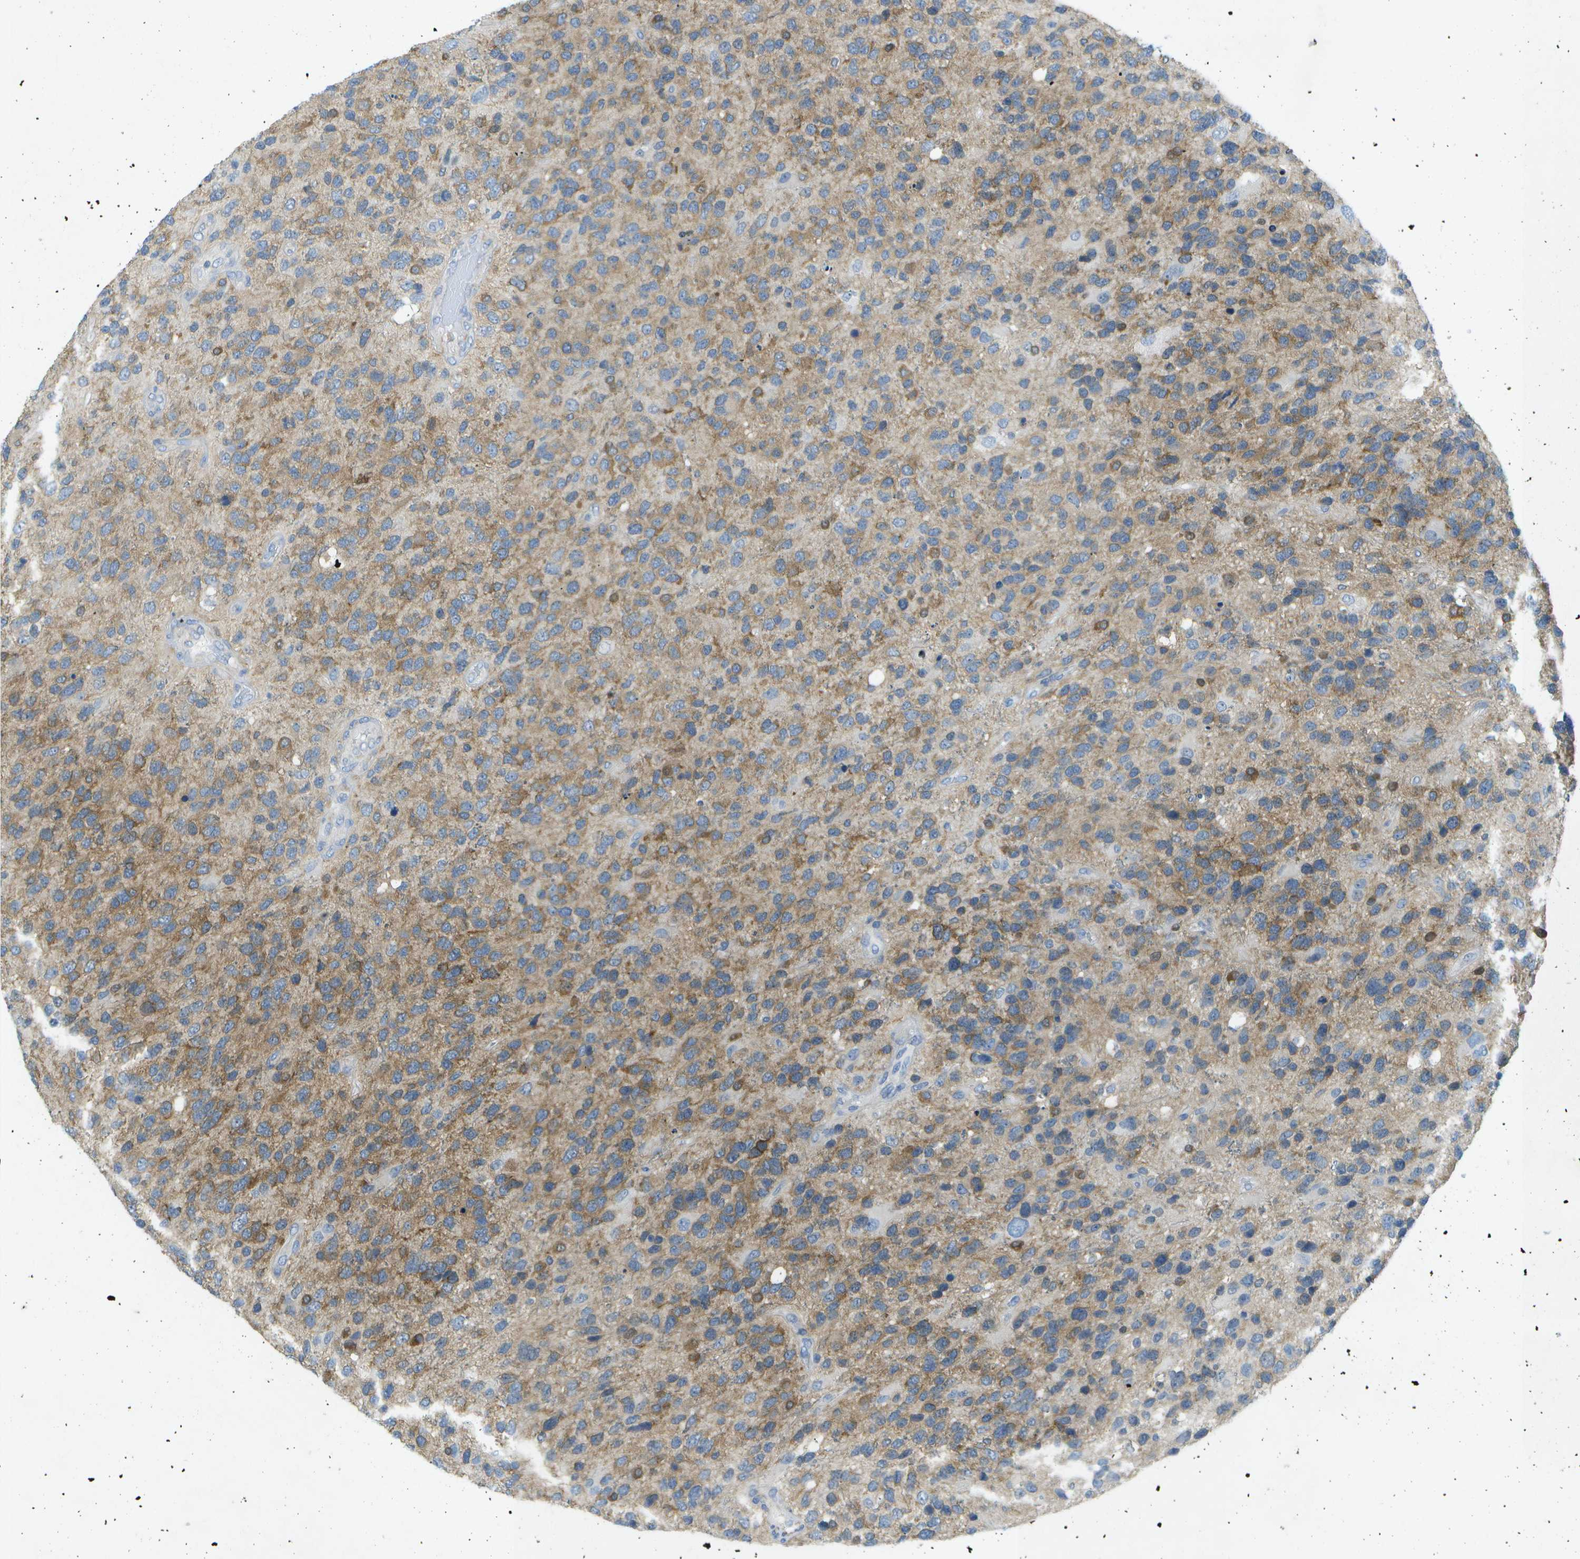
{"staining": {"intensity": "moderate", "quantity": ">75%", "location": "cytoplasmic/membranous"}, "tissue": "glioma", "cell_type": "Tumor cells", "image_type": "cancer", "snomed": [{"axis": "morphology", "description": "Glioma, malignant, High grade"}, {"axis": "topography", "description": "Brain"}], "caption": "Malignant high-grade glioma stained for a protein (brown) displays moderate cytoplasmic/membranous positive expression in about >75% of tumor cells.", "gene": "WNK2", "patient": {"sex": "female", "age": 58}}